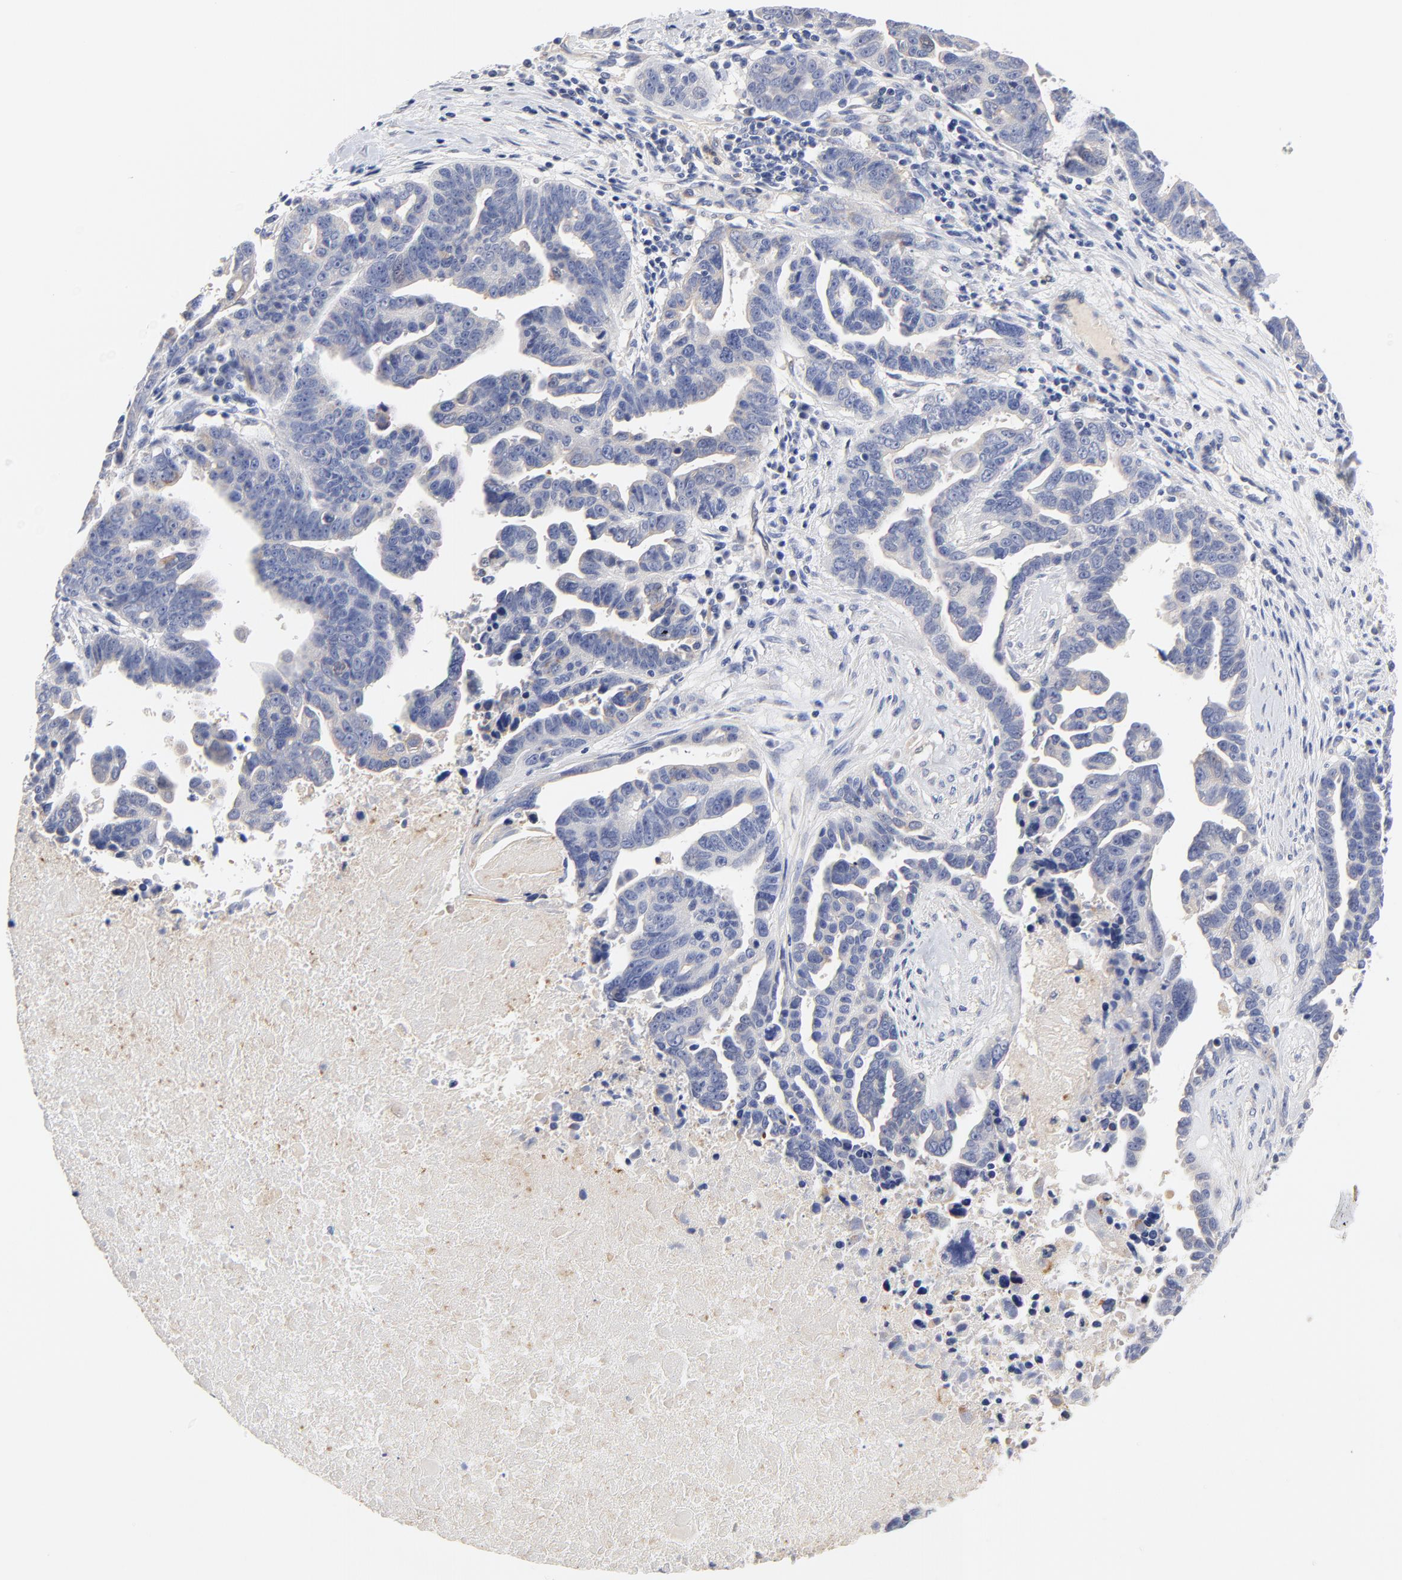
{"staining": {"intensity": "weak", "quantity": "<25%", "location": "cytoplasmic/membranous"}, "tissue": "ovarian cancer", "cell_type": "Tumor cells", "image_type": "cancer", "snomed": [{"axis": "morphology", "description": "Carcinoma, endometroid"}, {"axis": "morphology", "description": "Cystadenocarcinoma, serous, NOS"}, {"axis": "topography", "description": "Ovary"}], "caption": "Immunohistochemistry (IHC) of ovarian cancer (serous cystadenocarcinoma) displays no positivity in tumor cells.", "gene": "FBXL2", "patient": {"sex": "female", "age": 45}}